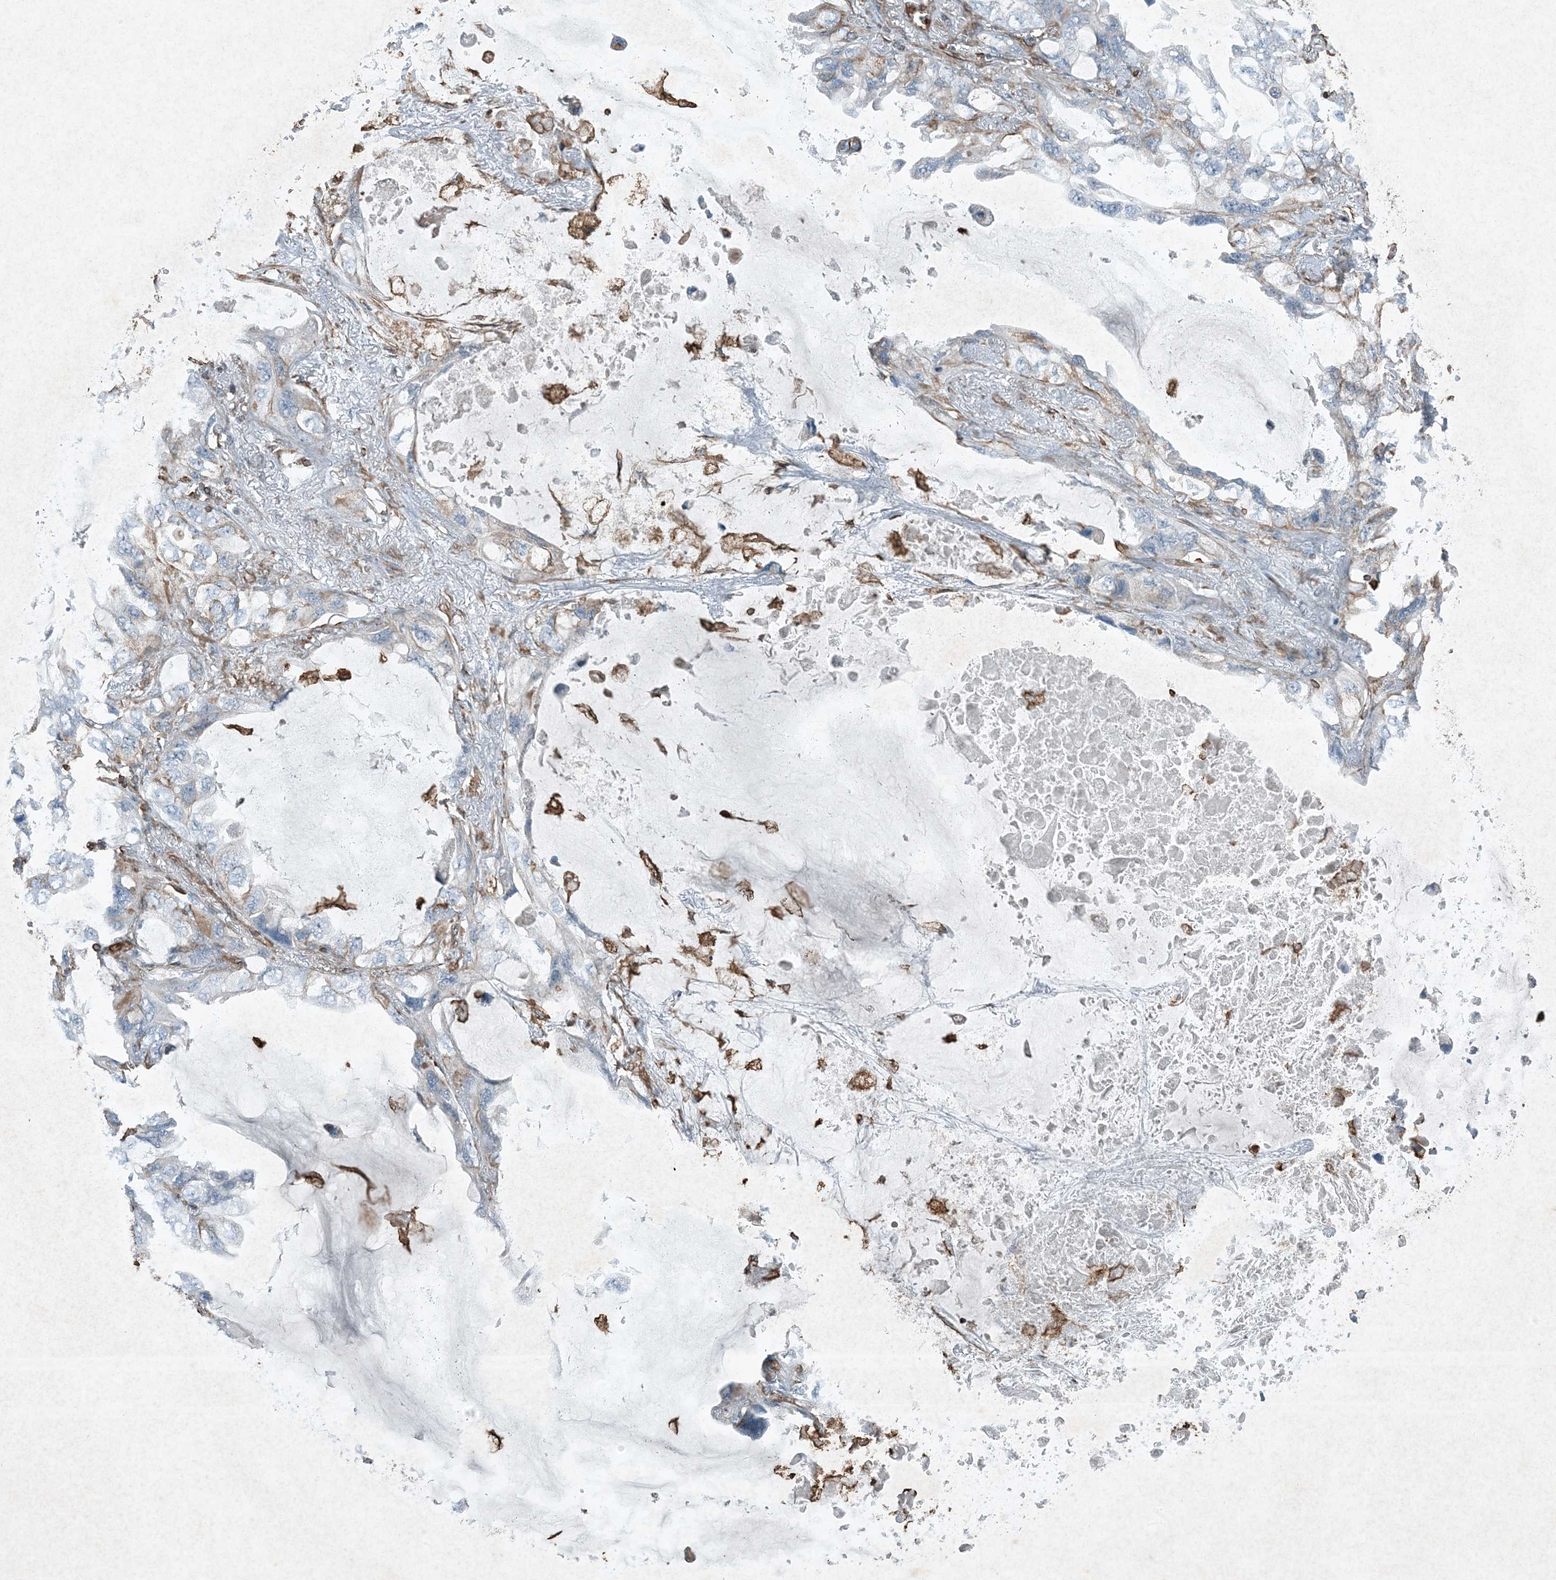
{"staining": {"intensity": "negative", "quantity": "none", "location": "none"}, "tissue": "lung cancer", "cell_type": "Tumor cells", "image_type": "cancer", "snomed": [{"axis": "morphology", "description": "Squamous cell carcinoma, NOS"}, {"axis": "topography", "description": "Lung"}], "caption": "IHC image of squamous cell carcinoma (lung) stained for a protein (brown), which exhibits no expression in tumor cells.", "gene": "RYK", "patient": {"sex": "female", "age": 73}}